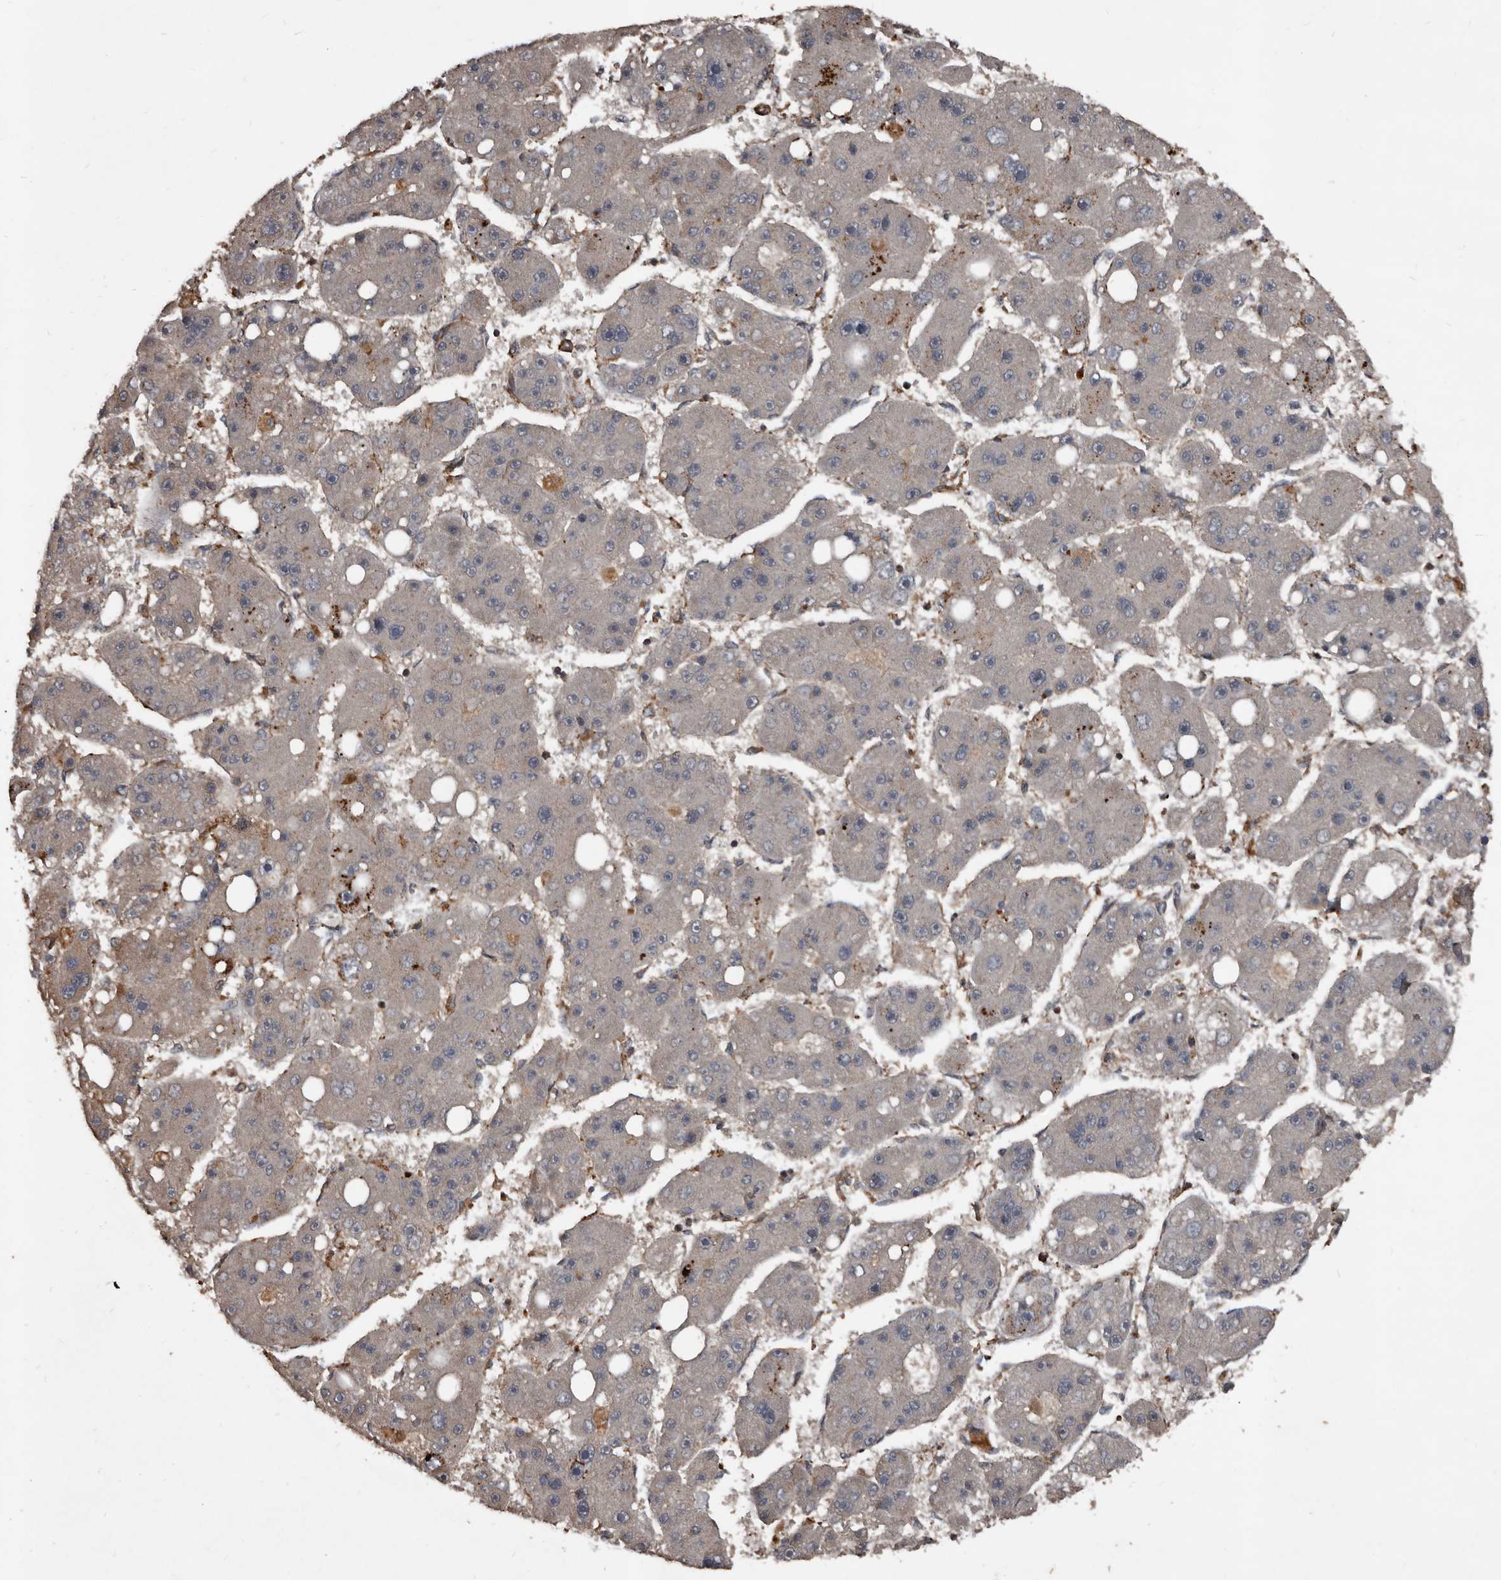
{"staining": {"intensity": "negative", "quantity": "none", "location": "none"}, "tissue": "liver cancer", "cell_type": "Tumor cells", "image_type": "cancer", "snomed": [{"axis": "morphology", "description": "Carcinoma, Hepatocellular, NOS"}, {"axis": "topography", "description": "Liver"}], "caption": "The histopathology image exhibits no significant expression in tumor cells of liver cancer (hepatocellular carcinoma).", "gene": "GREB1", "patient": {"sex": "female", "age": 61}}